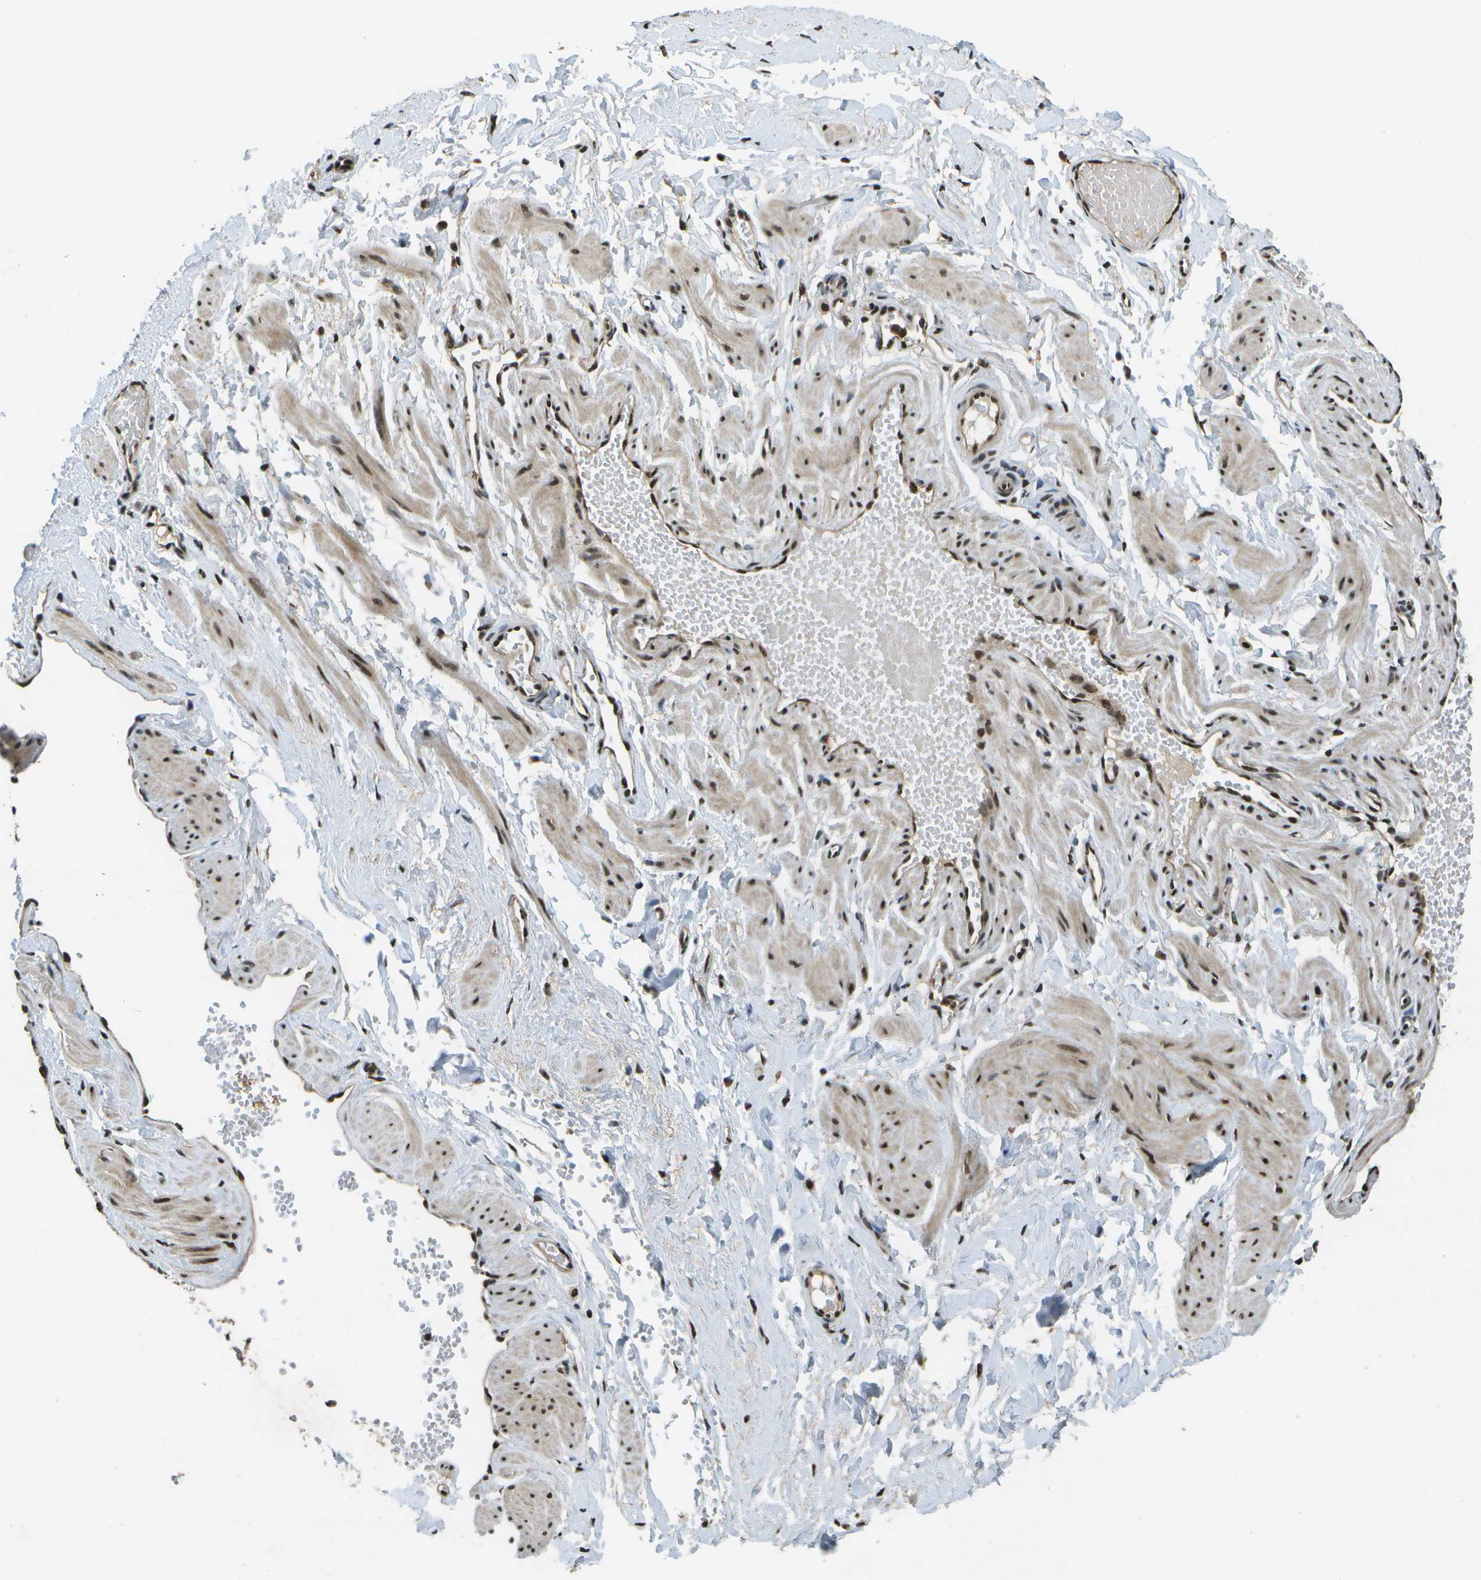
{"staining": {"intensity": "moderate", "quantity": ">75%", "location": "nuclear"}, "tissue": "adipose tissue", "cell_type": "Adipocytes", "image_type": "normal", "snomed": [{"axis": "morphology", "description": "Normal tissue, NOS"}, {"axis": "topography", "description": "Soft tissue"}, {"axis": "topography", "description": "Vascular tissue"}], "caption": "A brown stain shows moderate nuclear expression of a protein in adipocytes of unremarkable human adipose tissue. Nuclei are stained in blue.", "gene": "GANC", "patient": {"sex": "female", "age": 35}}